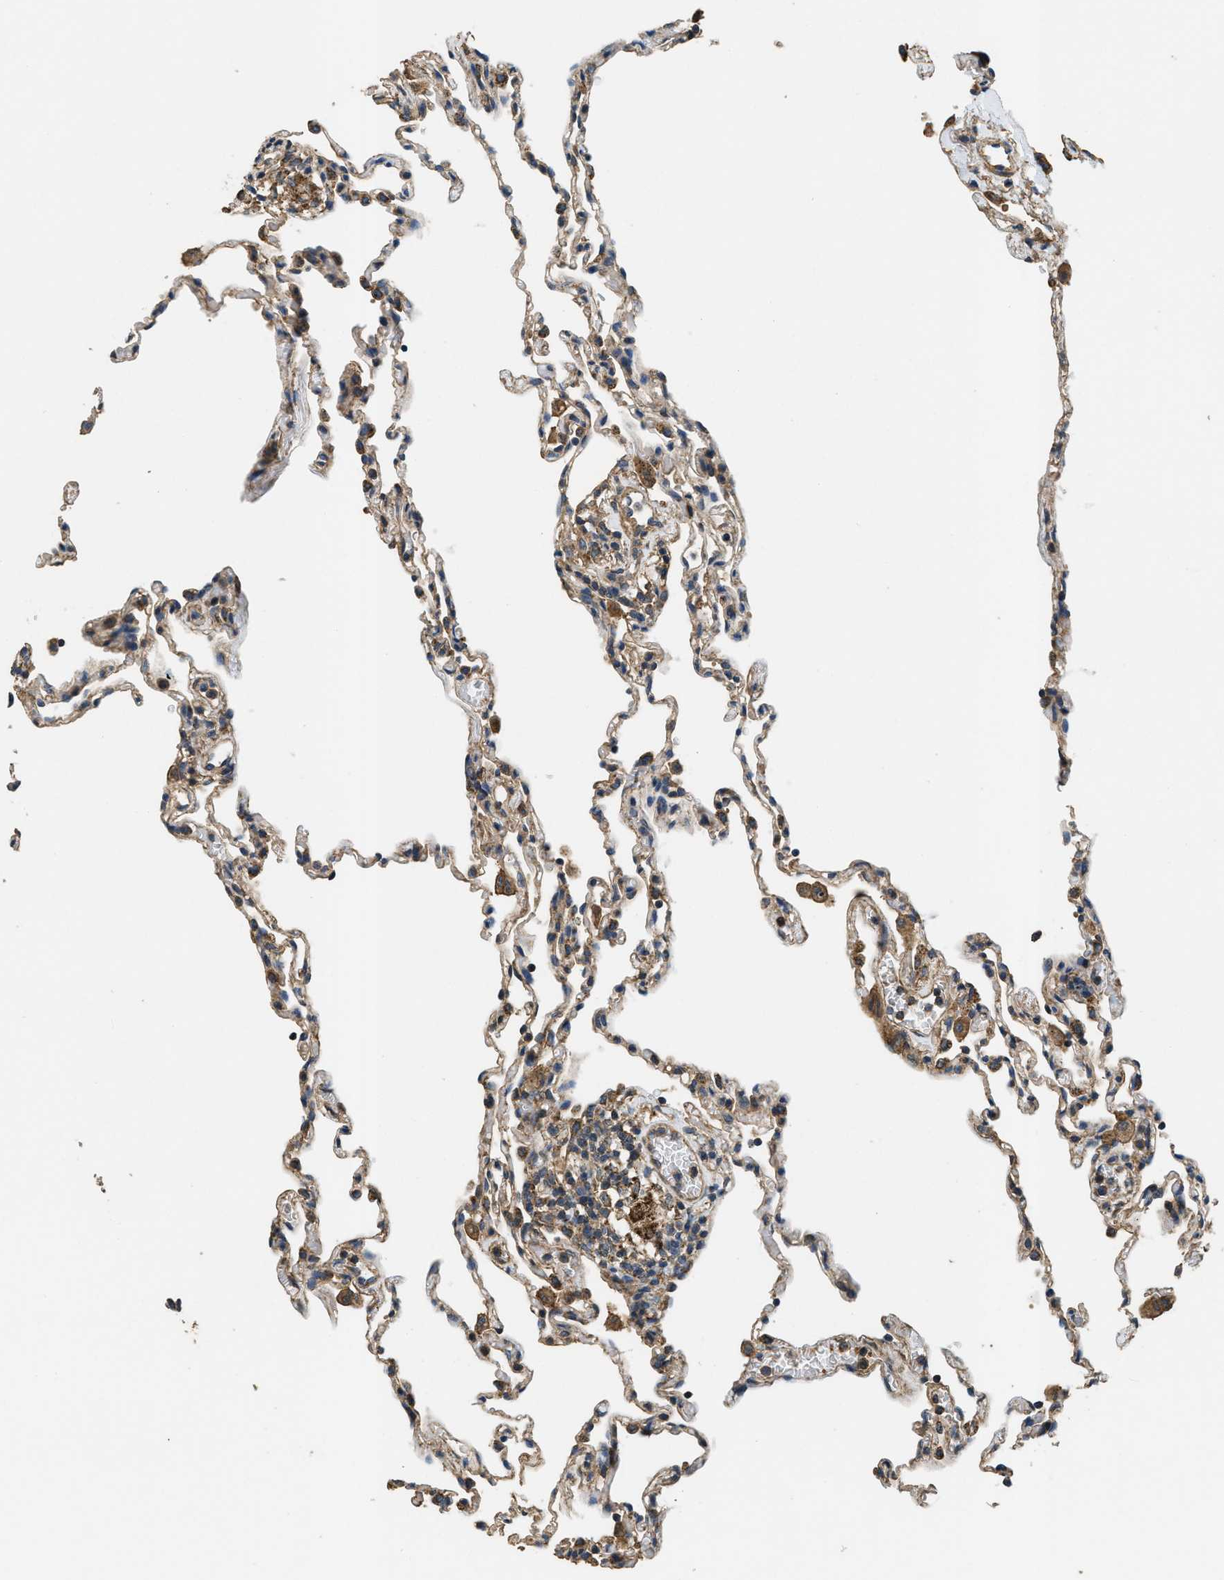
{"staining": {"intensity": "weak", "quantity": "25%-75%", "location": "cytoplasmic/membranous"}, "tissue": "lung", "cell_type": "Alveolar cells", "image_type": "normal", "snomed": [{"axis": "morphology", "description": "Normal tissue, NOS"}, {"axis": "topography", "description": "Lung"}], "caption": "Brown immunohistochemical staining in normal human lung displays weak cytoplasmic/membranous positivity in approximately 25%-75% of alveolar cells.", "gene": "THBS2", "patient": {"sex": "male", "age": 59}}